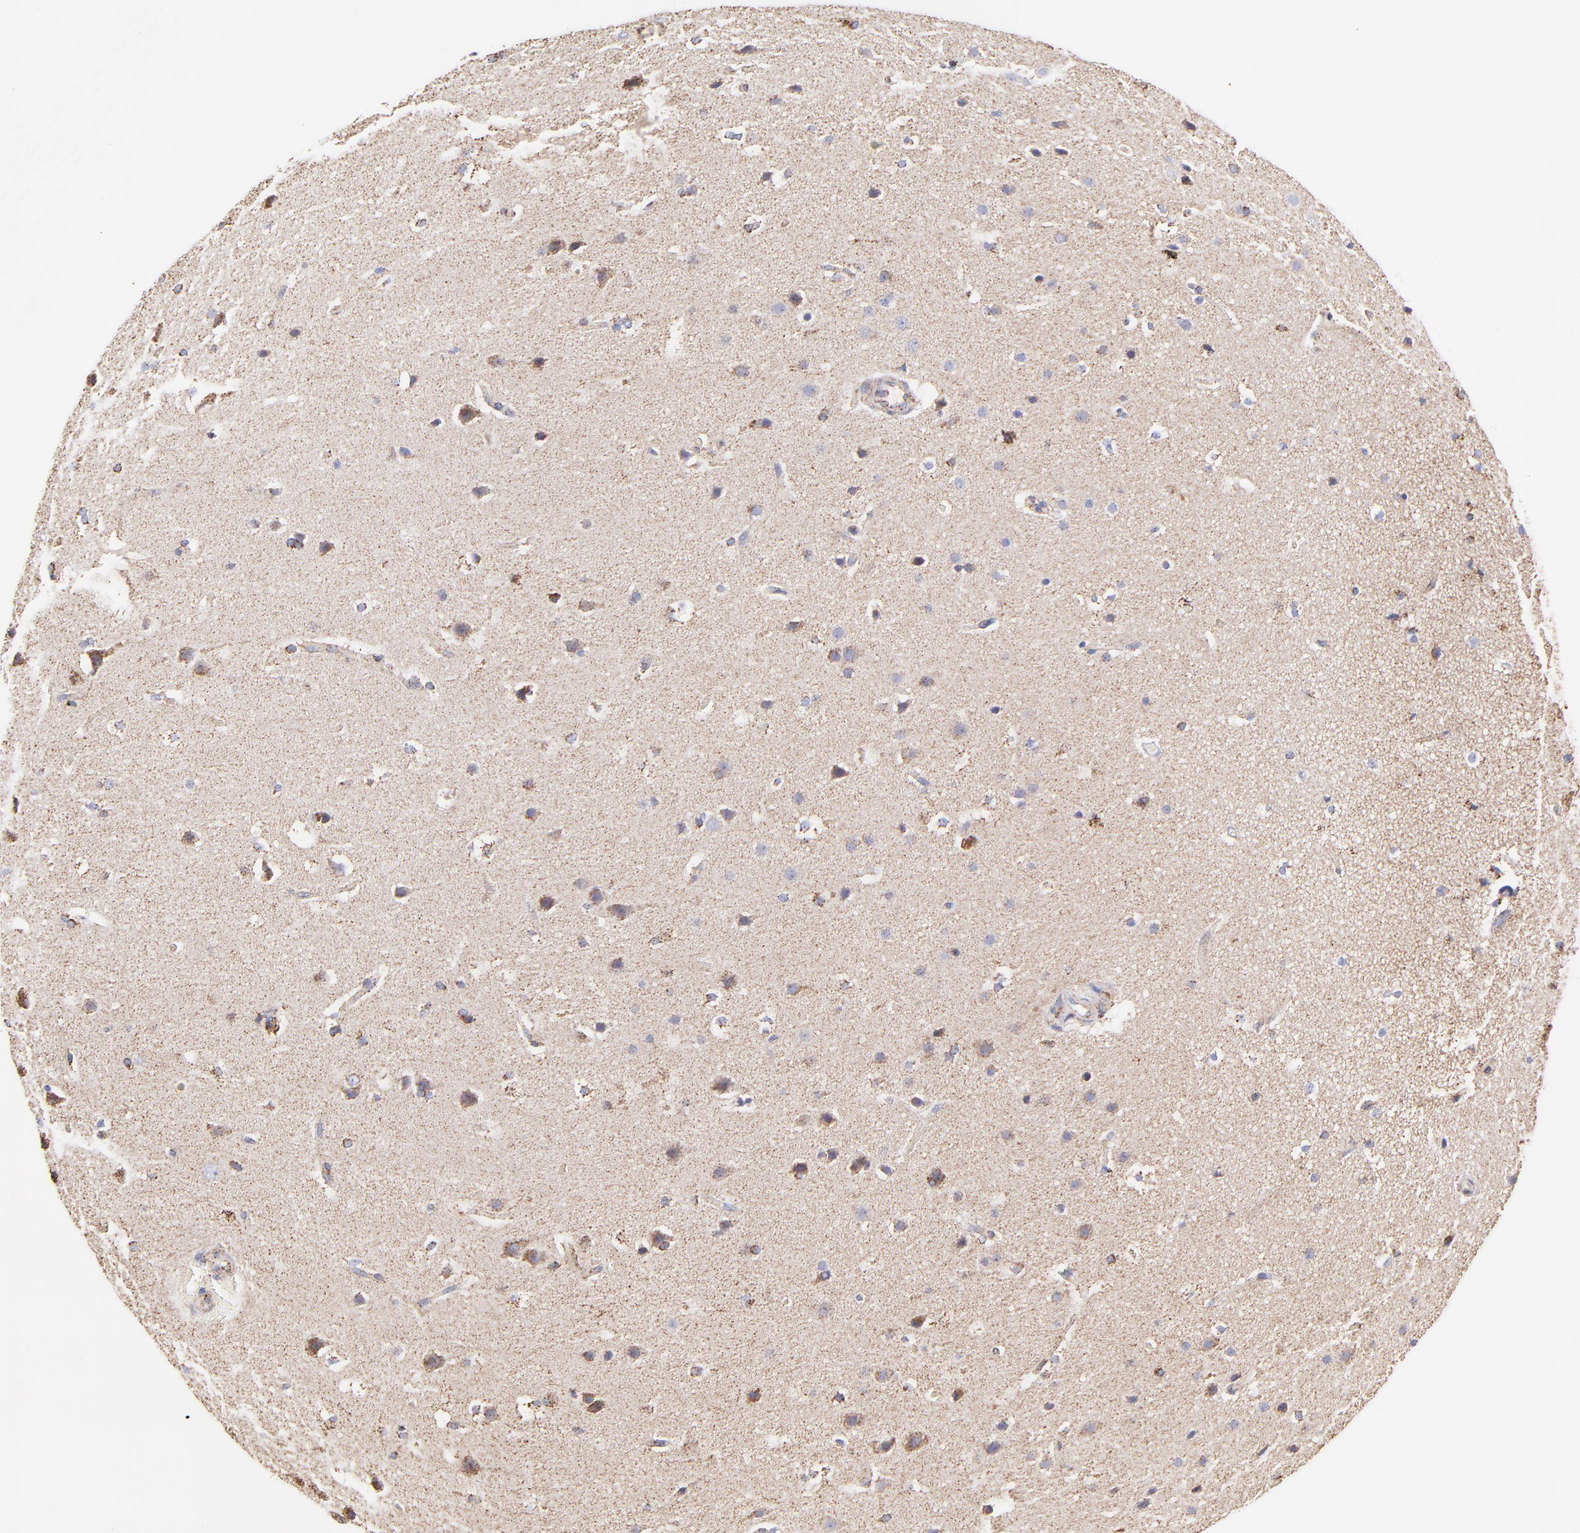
{"staining": {"intensity": "moderate", "quantity": "<25%", "location": "cytoplasmic/membranous"}, "tissue": "glioma", "cell_type": "Tumor cells", "image_type": "cancer", "snomed": [{"axis": "morphology", "description": "Glioma, malignant, Low grade"}, {"axis": "topography", "description": "Cerebral cortex"}], "caption": "A histopathology image of human glioma stained for a protein displays moderate cytoplasmic/membranous brown staining in tumor cells.", "gene": "ECH1", "patient": {"sex": "female", "age": 47}}